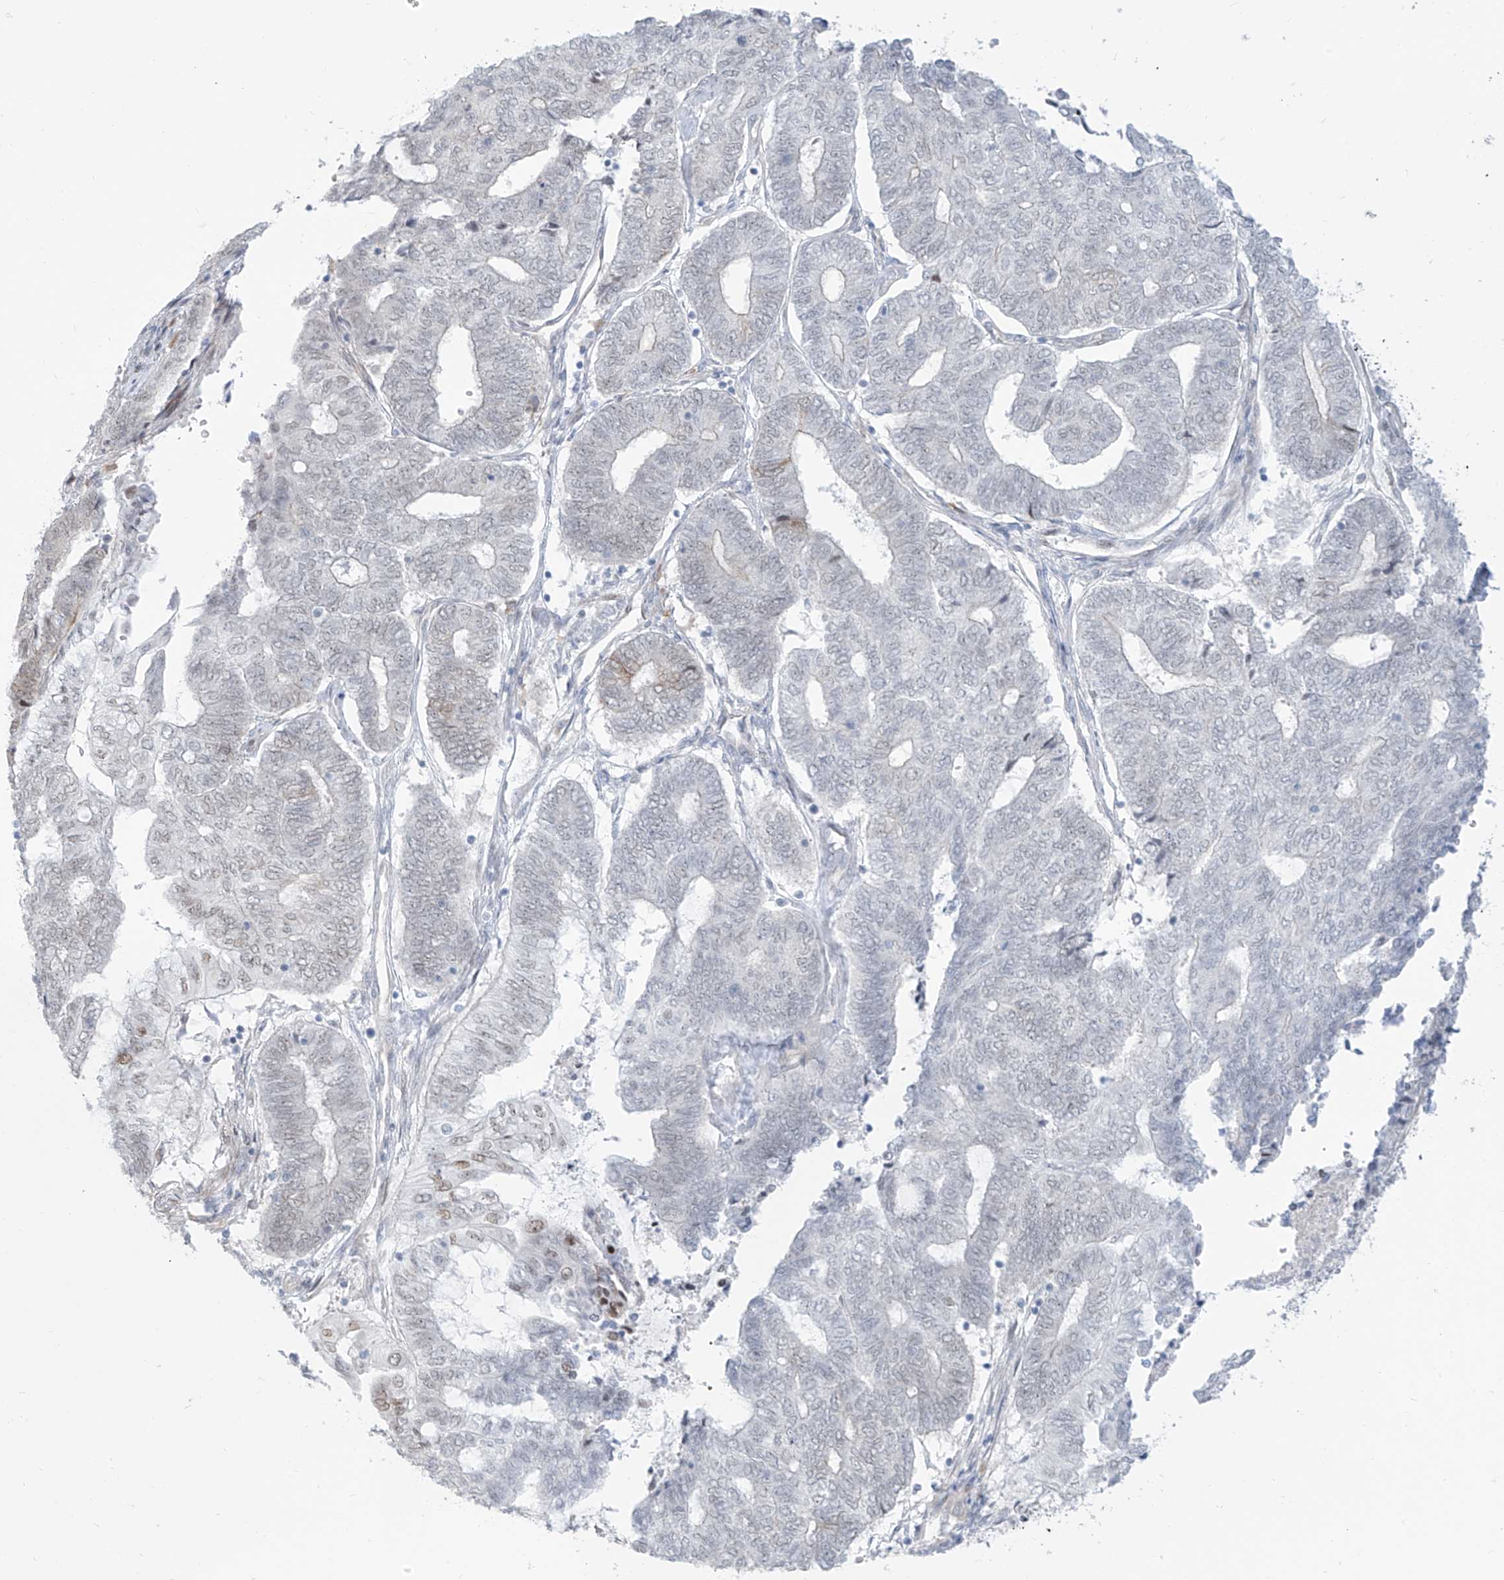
{"staining": {"intensity": "moderate", "quantity": "<25%", "location": "cytoplasmic/membranous,nuclear"}, "tissue": "endometrial cancer", "cell_type": "Tumor cells", "image_type": "cancer", "snomed": [{"axis": "morphology", "description": "Adenocarcinoma, NOS"}, {"axis": "topography", "description": "Uterus"}, {"axis": "topography", "description": "Endometrium"}], "caption": "Endometrial adenocarcinoma tissue demonstrates moderate cytoplasmic/membranous and nuclear expression in approximately <25% of tumor cells, visualized by immunohistochemistry.", "gene": "LIN9", "patient": {"sex": "female", "age": 70}}